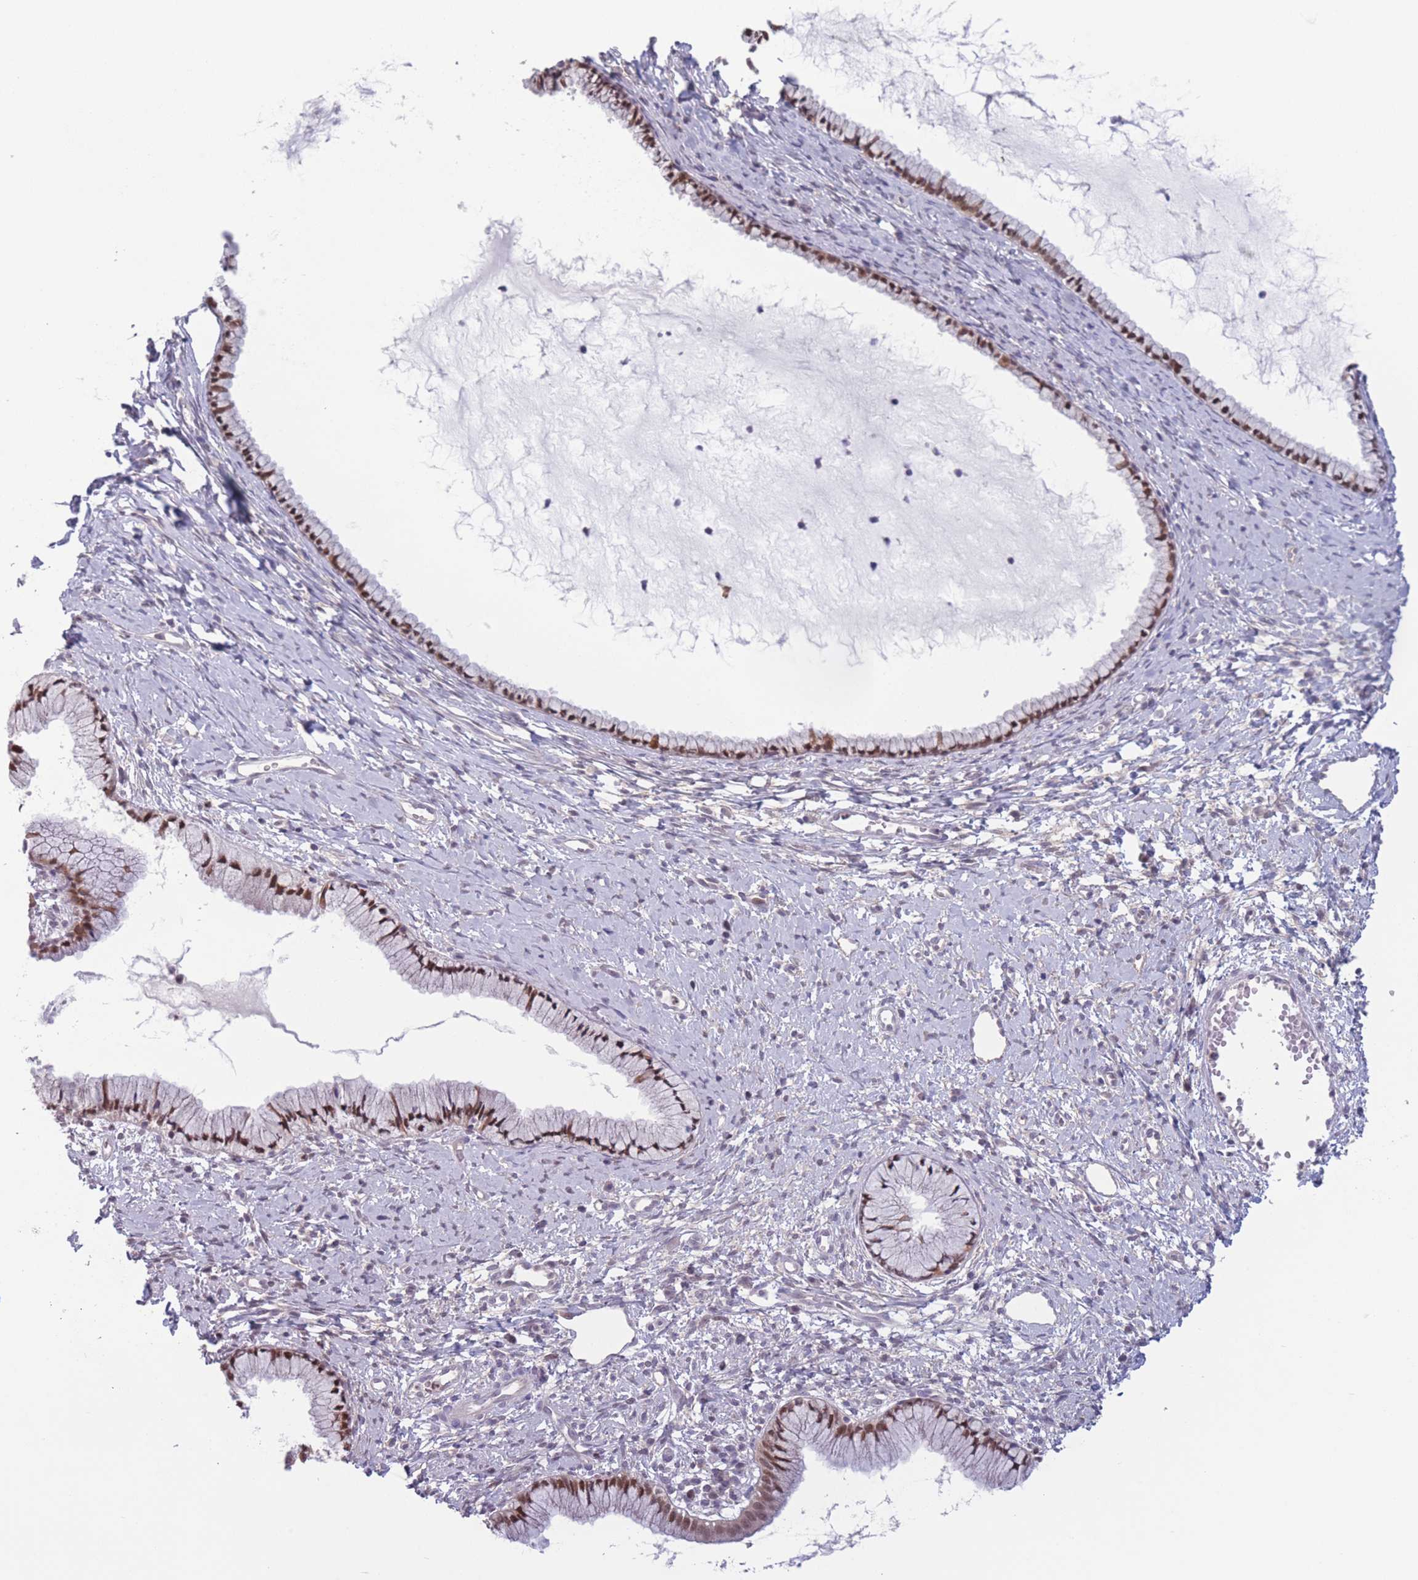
{"staining": {"intensity": "moderate", "quantity": ">75%", "location": "nuclear"}, "tissue": "cervix", "cell_type": "Glandular cells", "image_type": "normal", "snomed": [{"axis": "morphology", "description": "Normal tissue, NOS"}, {"axis": "topography", "description": "Cervix"}], "caption": "This micrograph reveals immunohistochemistry staining of benign human cervix, with medium moderate nuclear staining in about >75% of glandular cells.", "gene": "ENSG00000267179", "patient": {"sex": "female", "age": 40}}